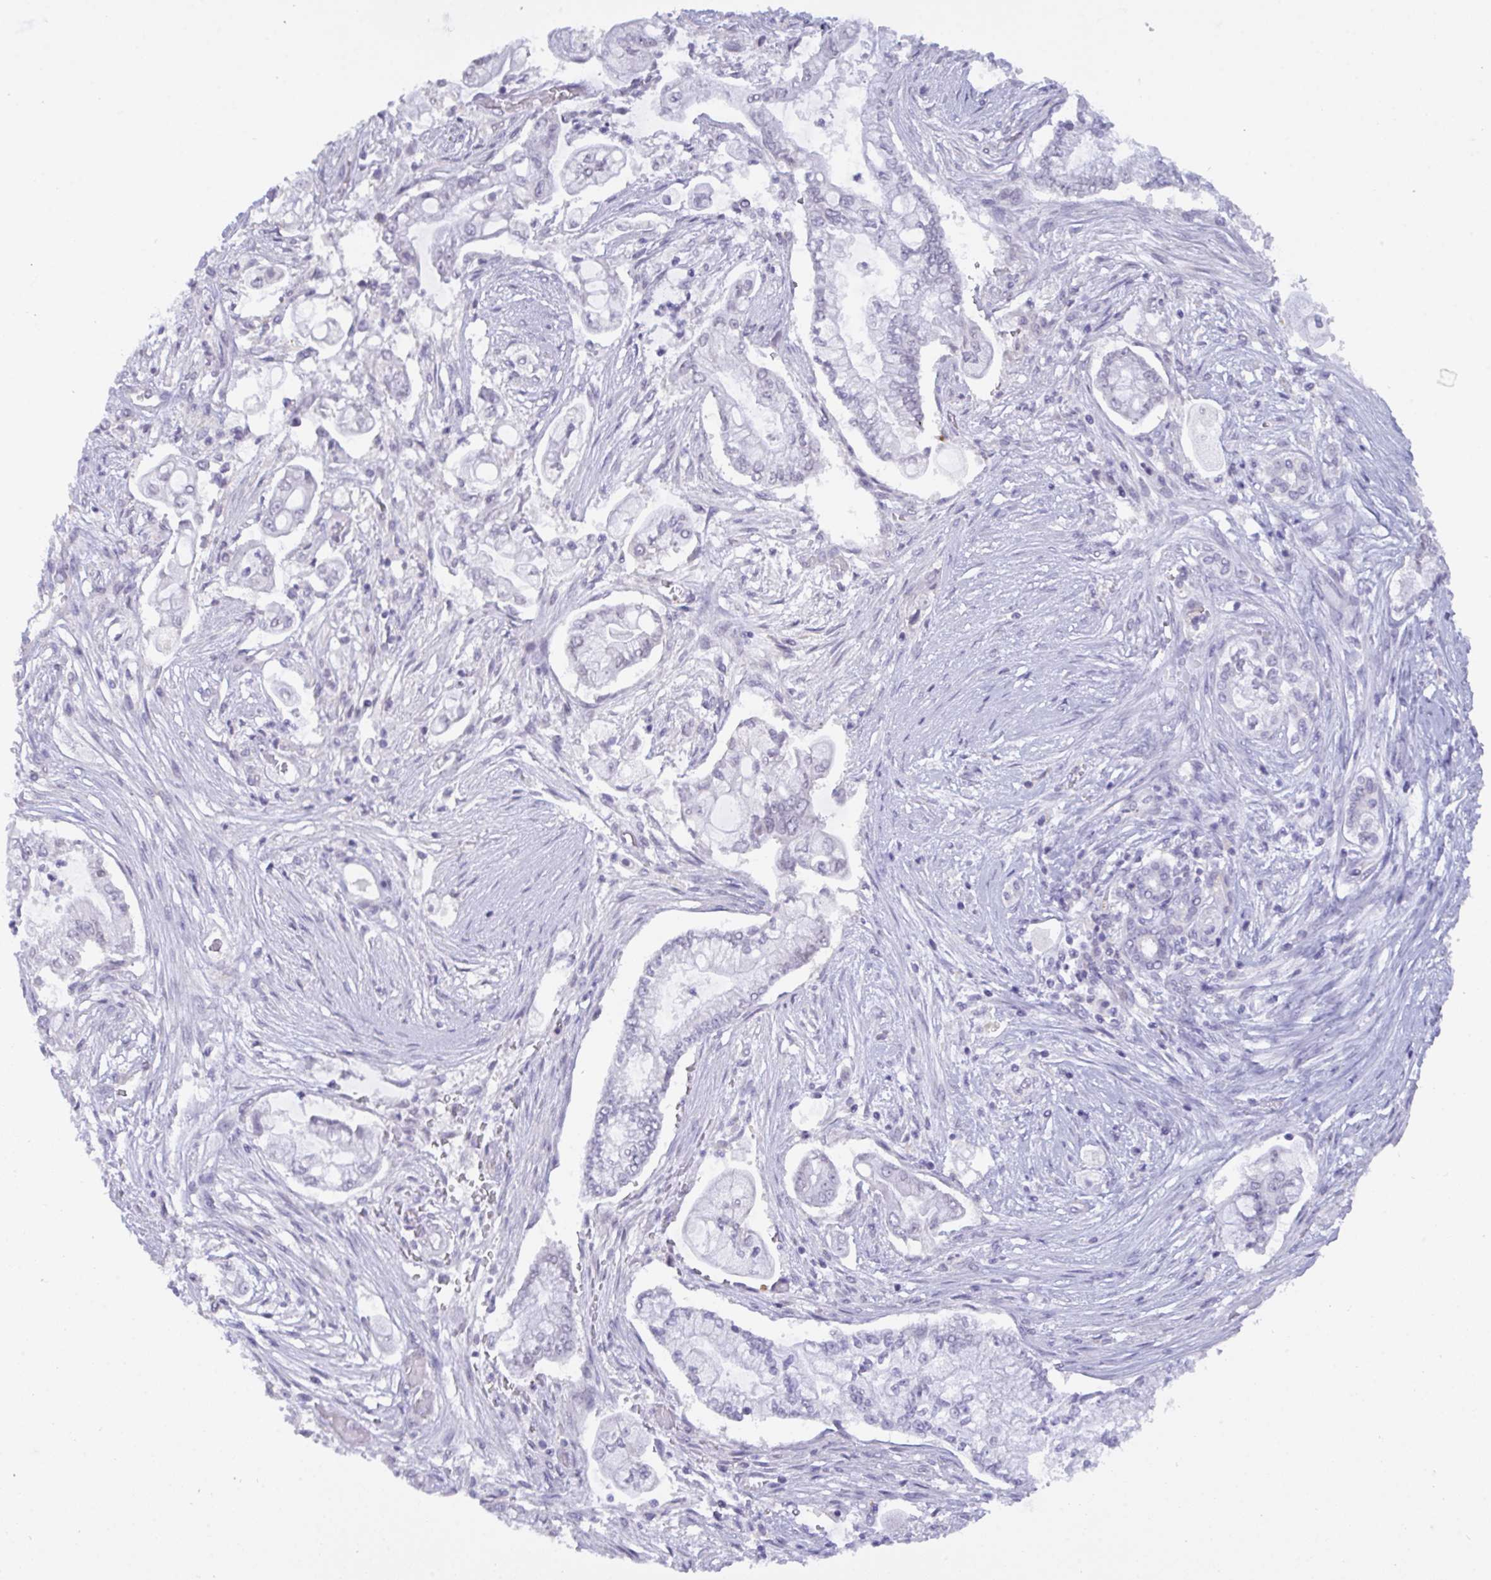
{"staining": {"intensity": "negative", "quantity": "none", "location": "none"}, "tissue": "pancreatic cancer", "cell_type": "Tumor cells", "image_type": "cancer", "snomed": [{"axis": "morphology", "description": "Adenocarcinoma, NOS"}, {"axis": "topography", "description": "Pancreas"}], "caption": "High power microscopy image of an immunohistochemistry histopathology image of adenocarcinoma (pancreatic), revealing no significant staining in tumor cells. The staining is performed using DAB (3,3'-diaminobenzidine) brown chromogen with nuclei counter-stained in using hematoxylin.", "gene": "SERPINB13", "patient": {"sex": "female", "age": 69}}